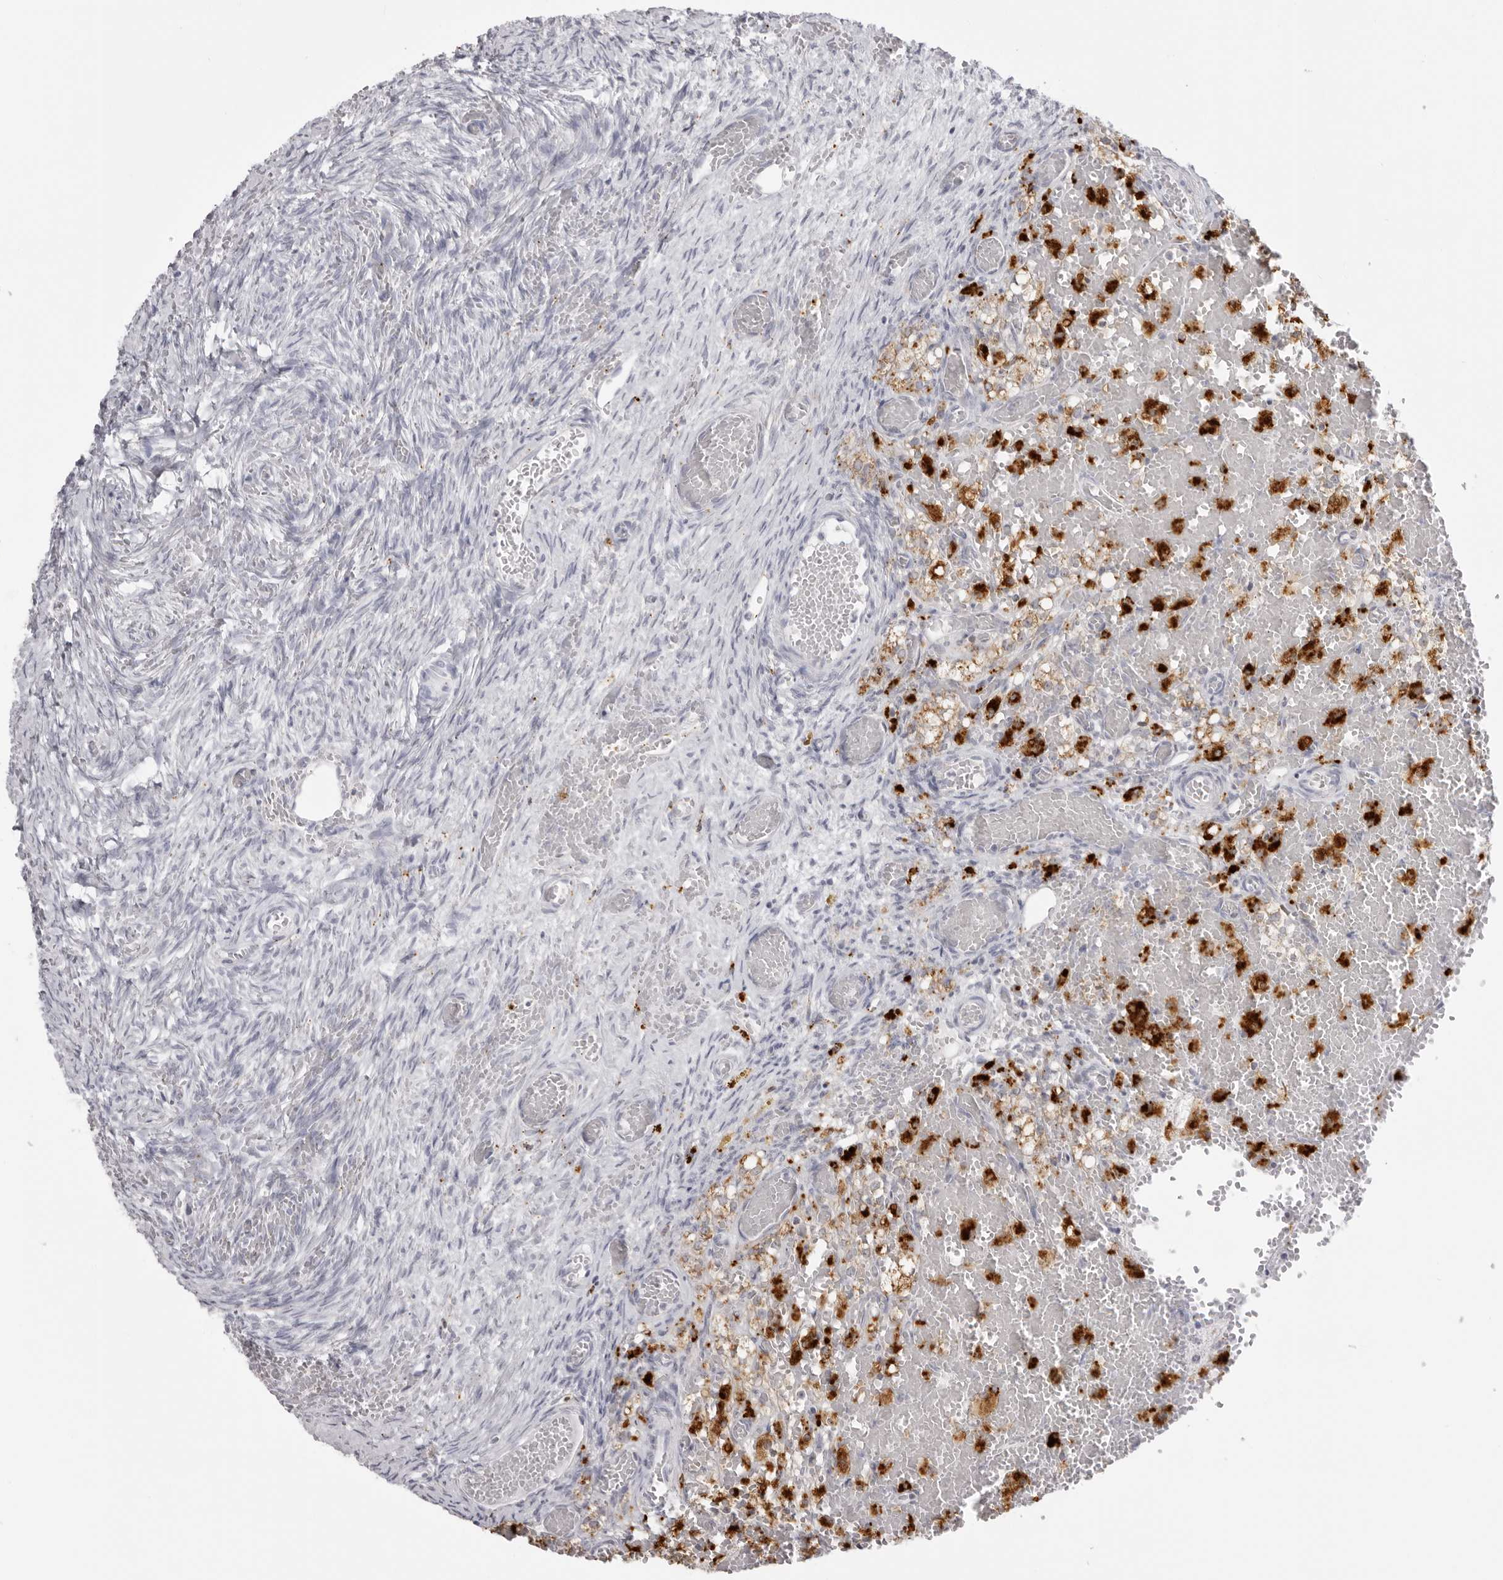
{"staining": {"intensity": "negative", "quantity": "none", "location": "none"}, "tissue": "ovary", "cell_type": "Ovarian stroma cells", "image_type": "normal", "snomed": [{"axis": "morphology", "description": "Adenocarcinoma, NOS"}, {"axis": "topography", "description": "Endometrium"}], "caption": "High magnification brightfield microscopy of benign ovary stained with DAB (brown) and counterstained with hematoxylin (blue): ovarian stroma cells show no significant expression.", "gene": "IL25", "patient": {"sex": "female", "age": 32}}